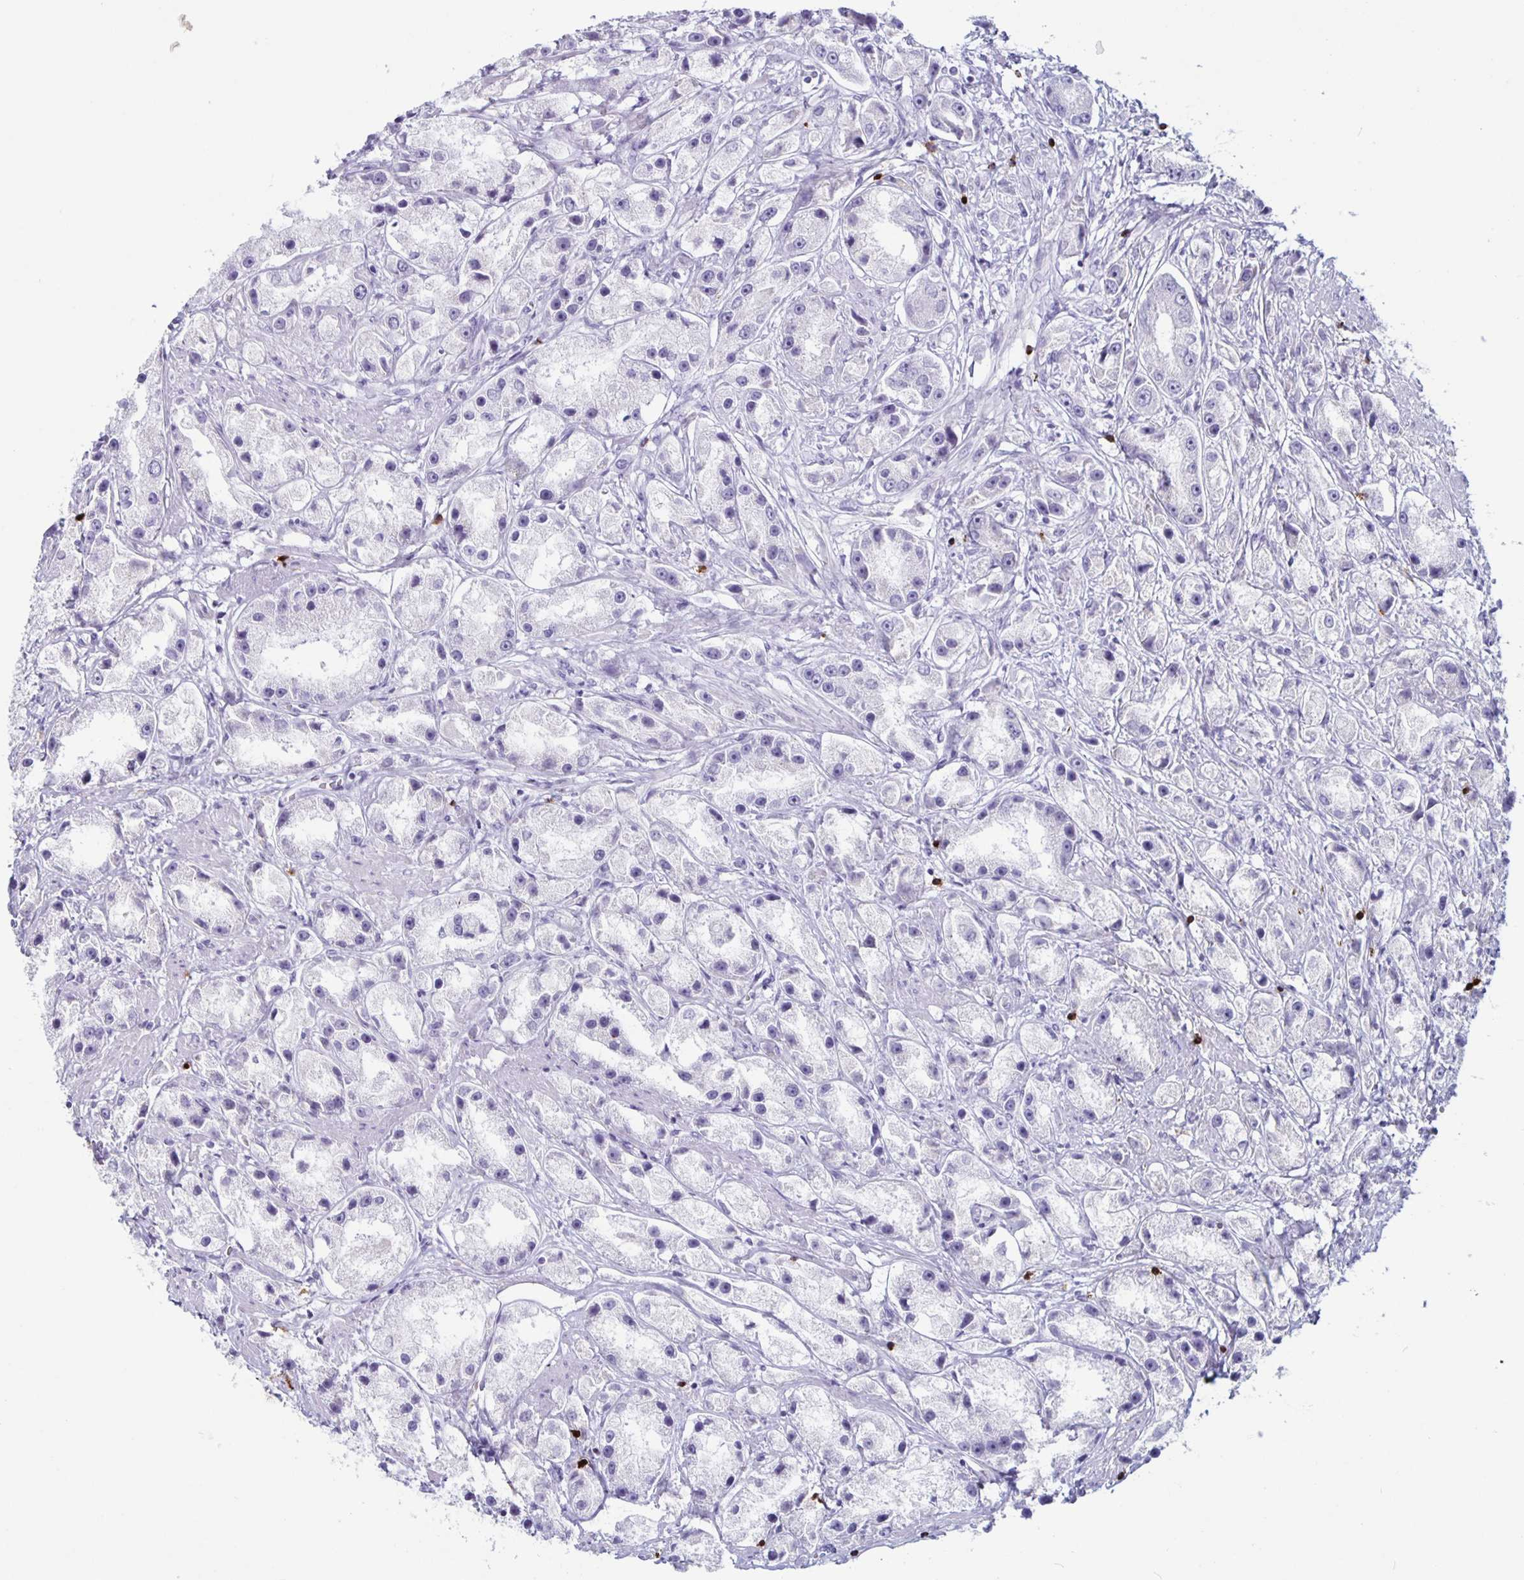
{"staining": {"intensity": "negative", "quantity": "none", "location": "none"}, "tissue": "prostate cancer", "cell_type": "Tumor cells", "image_type": "cancer", "snomed": [{"axis": "morphology", "description": "Adenocarcinoma, High grade"}, {"axis": "topography", "description": "Prostate"}], "caption": "Tumor cells are negative for brown protein staining in prostate cancer.", "gene": "GZMK", "patient": {"sex": "male", "age": 67}}